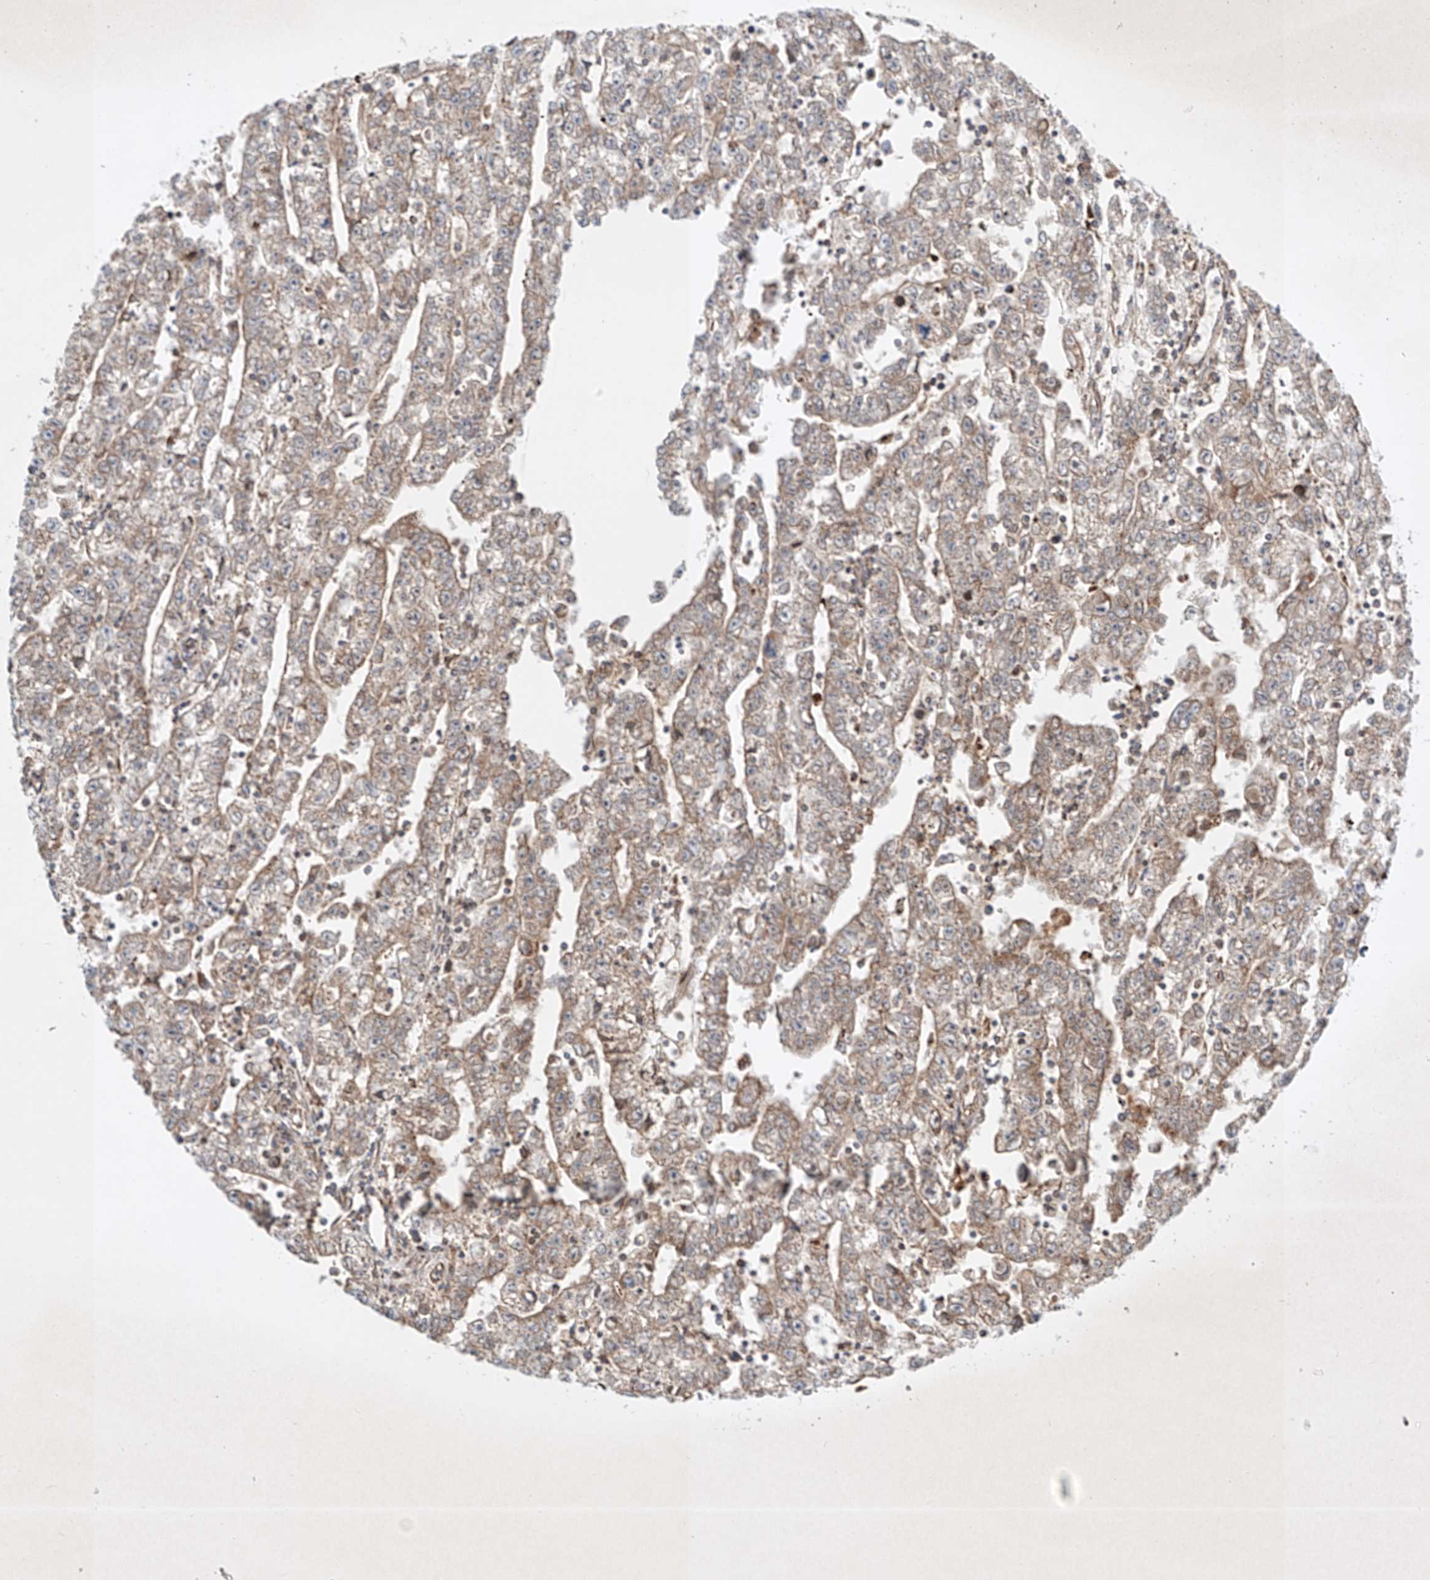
{"staining": {"intensity": "weak", "quantity": ">75%", "location": "cytoplasmic/membranous"}, "tissue": "testis cancer", "cell_type": "Tumor cells", "image_type": "cancer", "snomed": [{"axis": "morphology", "description": "Carcinoma, Embryonal, NOS"}, {"axis": "topography", "description": "Testis"}], "caption": "DAB (3,3'-diaminobenzidine) immunohistochemical staining of human testis cancer (embryonal carcinoma) exhibits weak cytoplasmic/membranous protein positivity in about >75% of tumor cells.", "gene": "EPG5", "patient": {"sex": "male", "age": 25}}